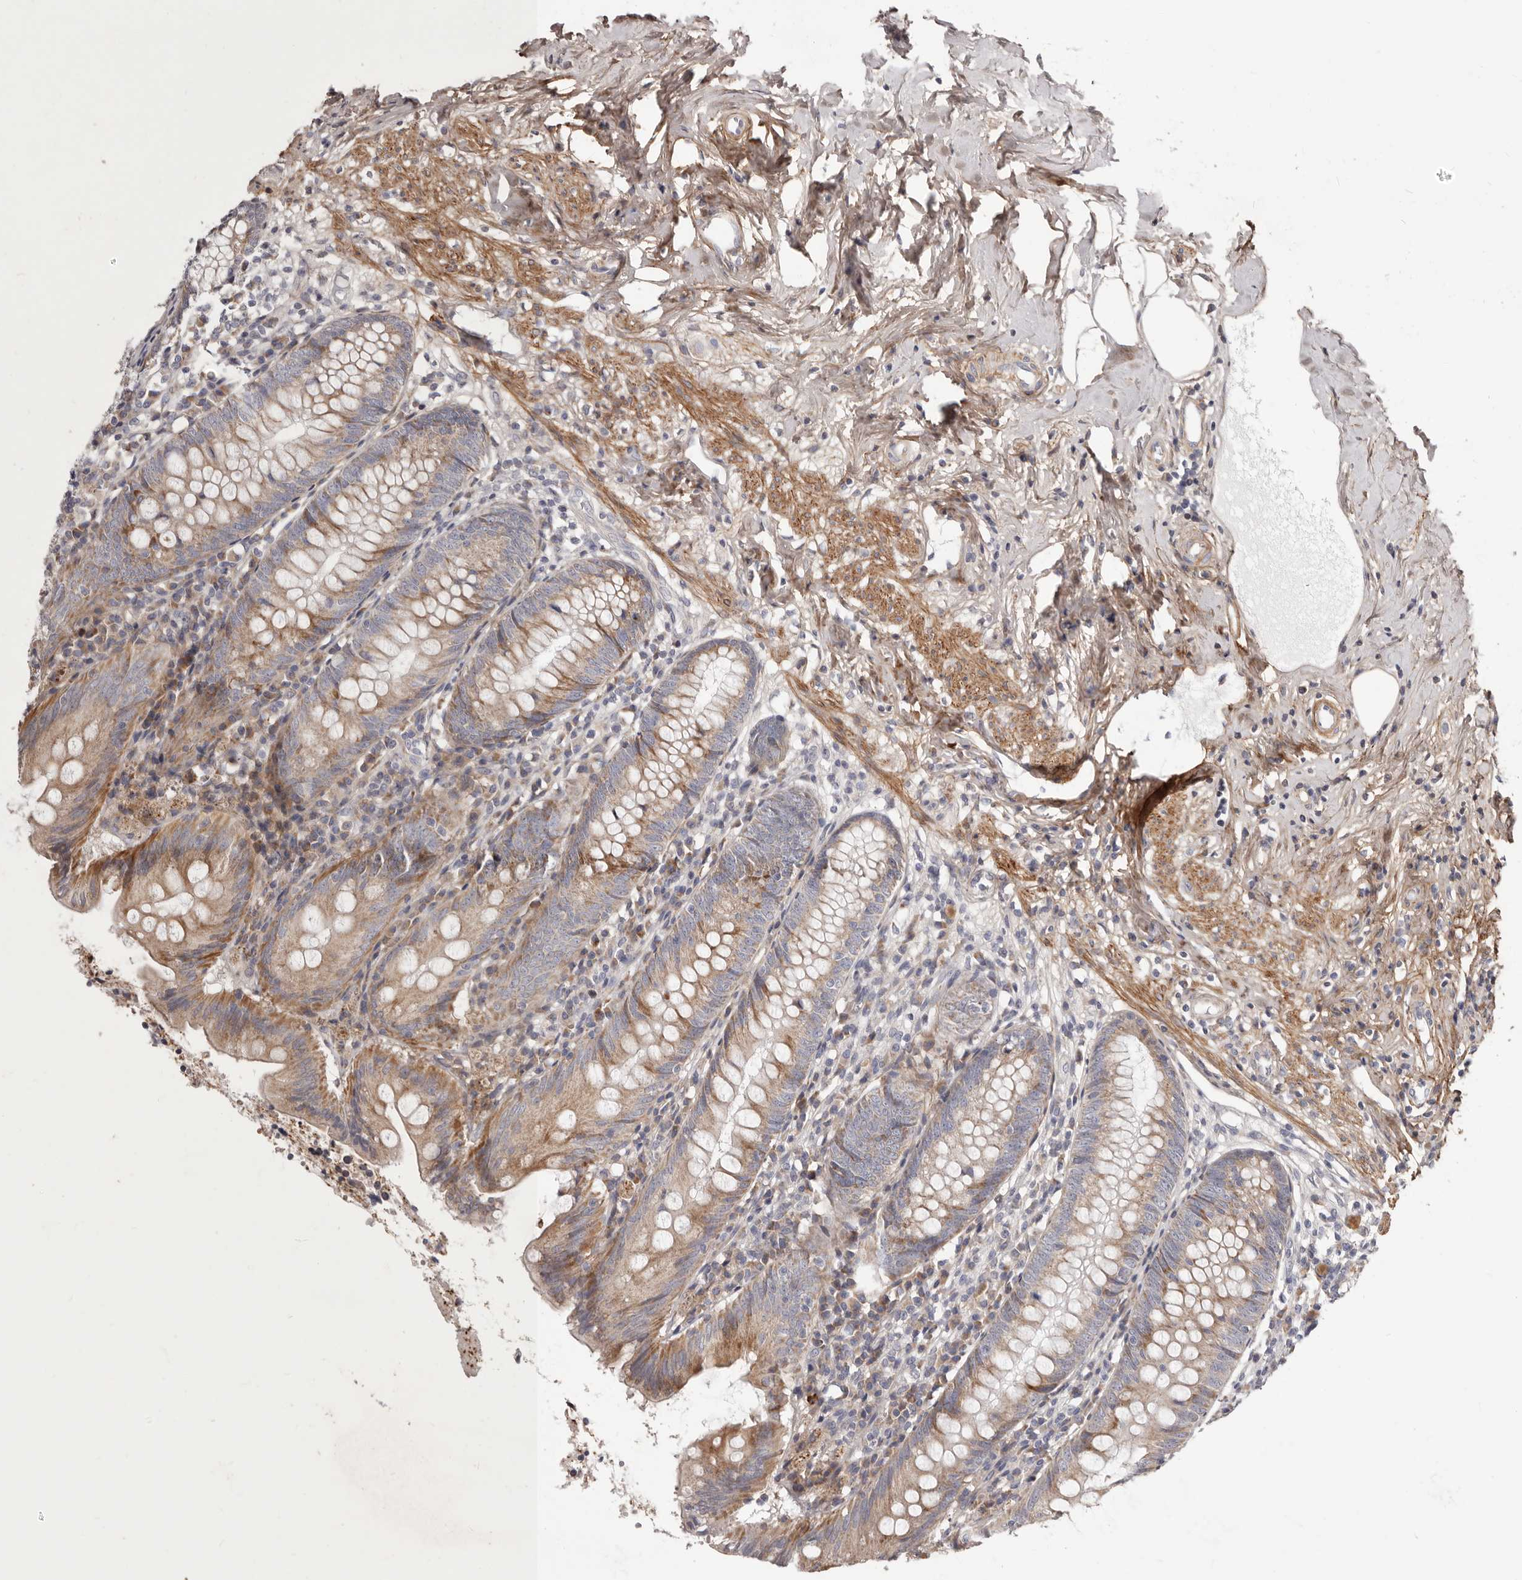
{"staining": {"intensity": "moderate", "quantity": ">75%", "location": "cytoplasmic/membranous"}, "tissue": "appendix", "cell_type": "Glandular cells", "image_type": "normal", "snomed": [{"axis": "morphology", "description": "Normal tissue, NOS"}, {"axis": "topography", "description": "Appendix"}], "caption": "High-power microscopy captured an IHC micrograph of benign appendix, revealing moderate cytoplasmic/membranous positivity in approximately >75% of glandular cells. (Stains: DAB (3,3'-diaminobenzidine) in brown, nuclei in blue, Microscopy: brightfield microscopy at high magnification).", "gene": "MRPS10", "patient": {"sex": "female", "age": 54}}